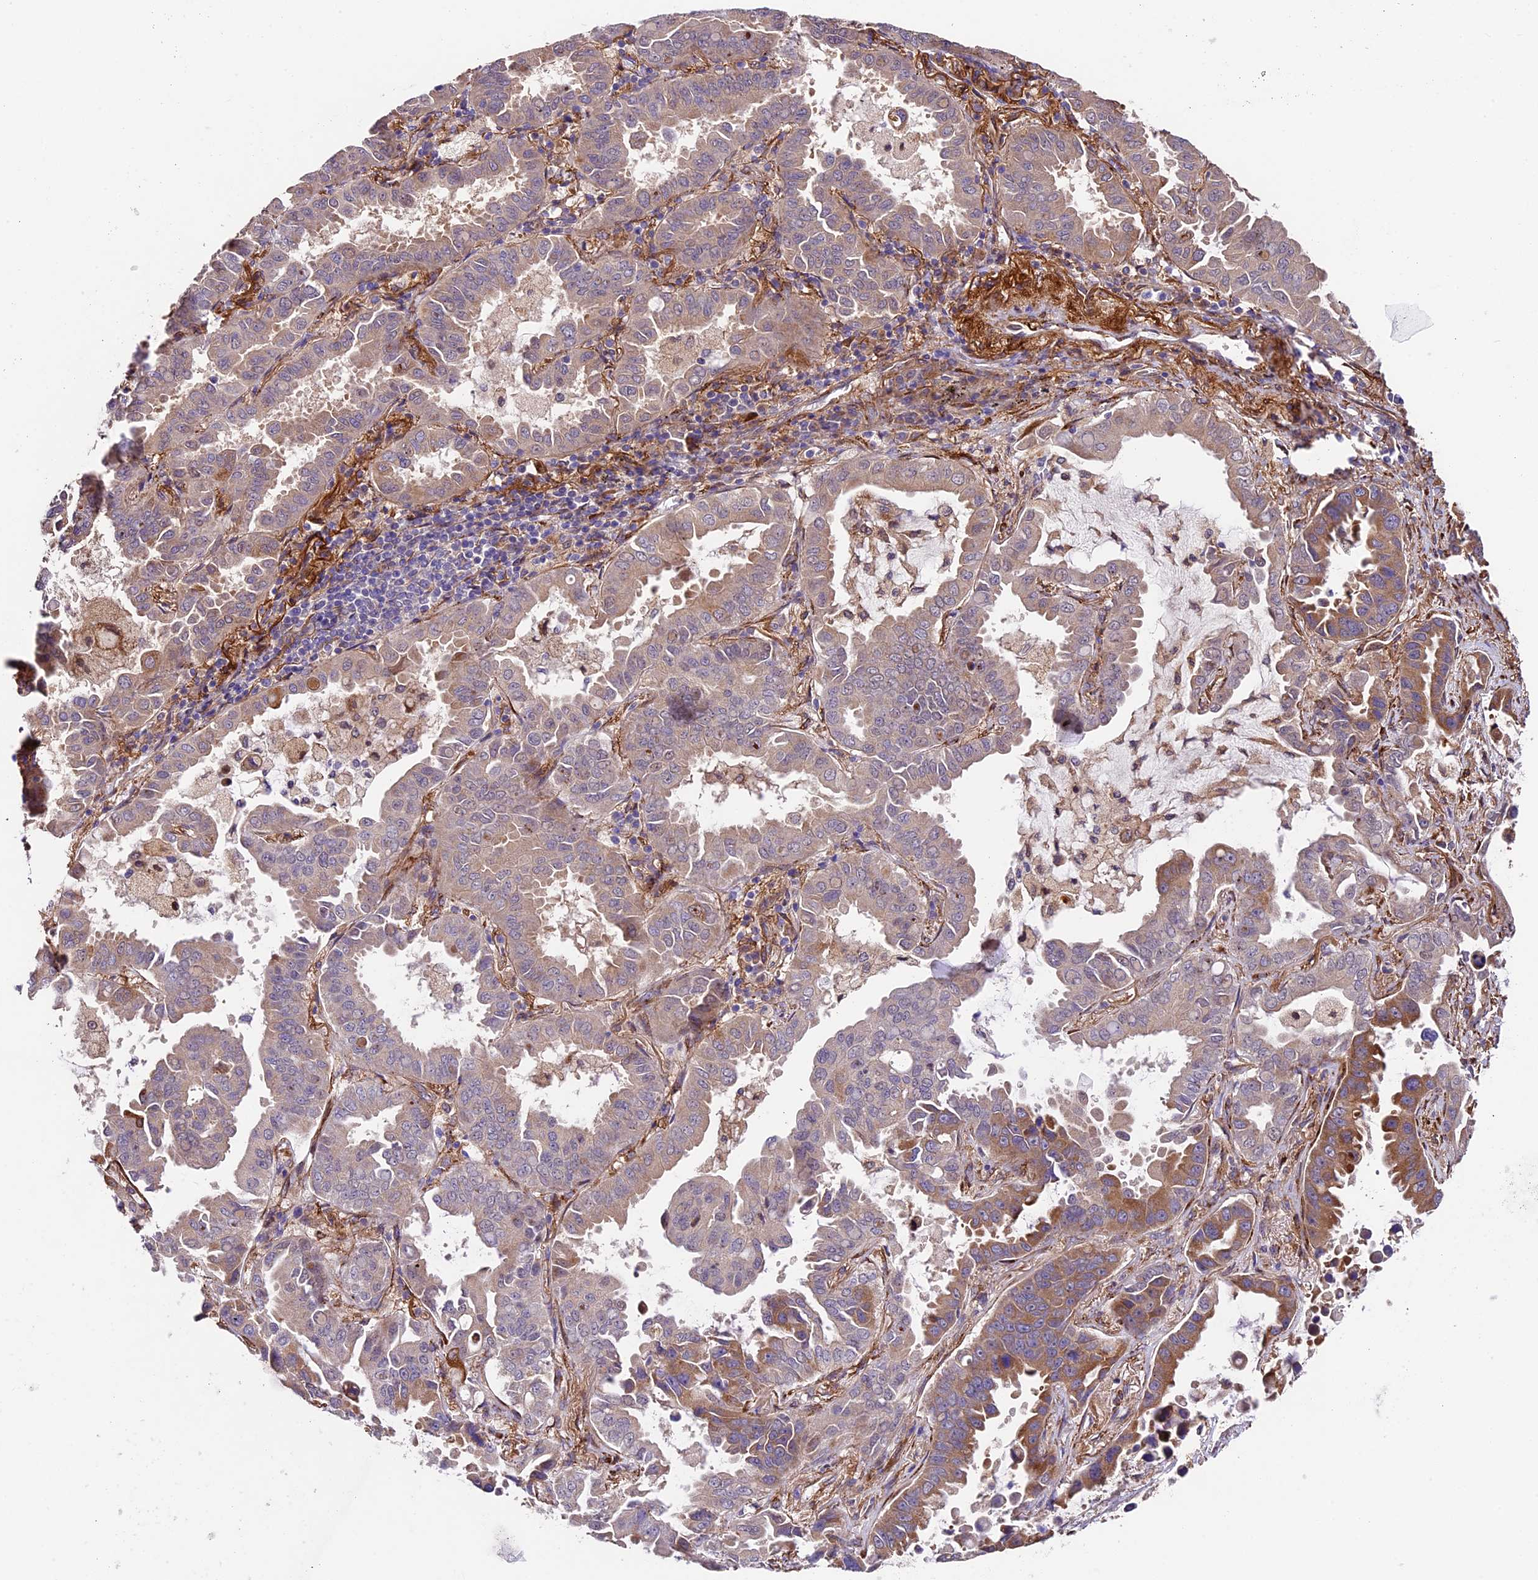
{"staining": {"intensity": "moderate", "quantity": "25%-75%", "location": "cytoplasmic/membranous"}, "tissue": "lung cancer", "cell_type": "Tumor cells", "image_type": "cancer", "snomed": [{"axis": "morphology", "description": "Adenocarcinoma, NOS"}, {"axis": "topography", "description": "Lung"}], "caption": "Moderate cytoplasmic/membranous protein expression is identified in about 25%-75% of tumor cells in lung cancer (adenocarcinoma).", "gene": "LSM7", "patient": {"sex": "male", "age": 64}}